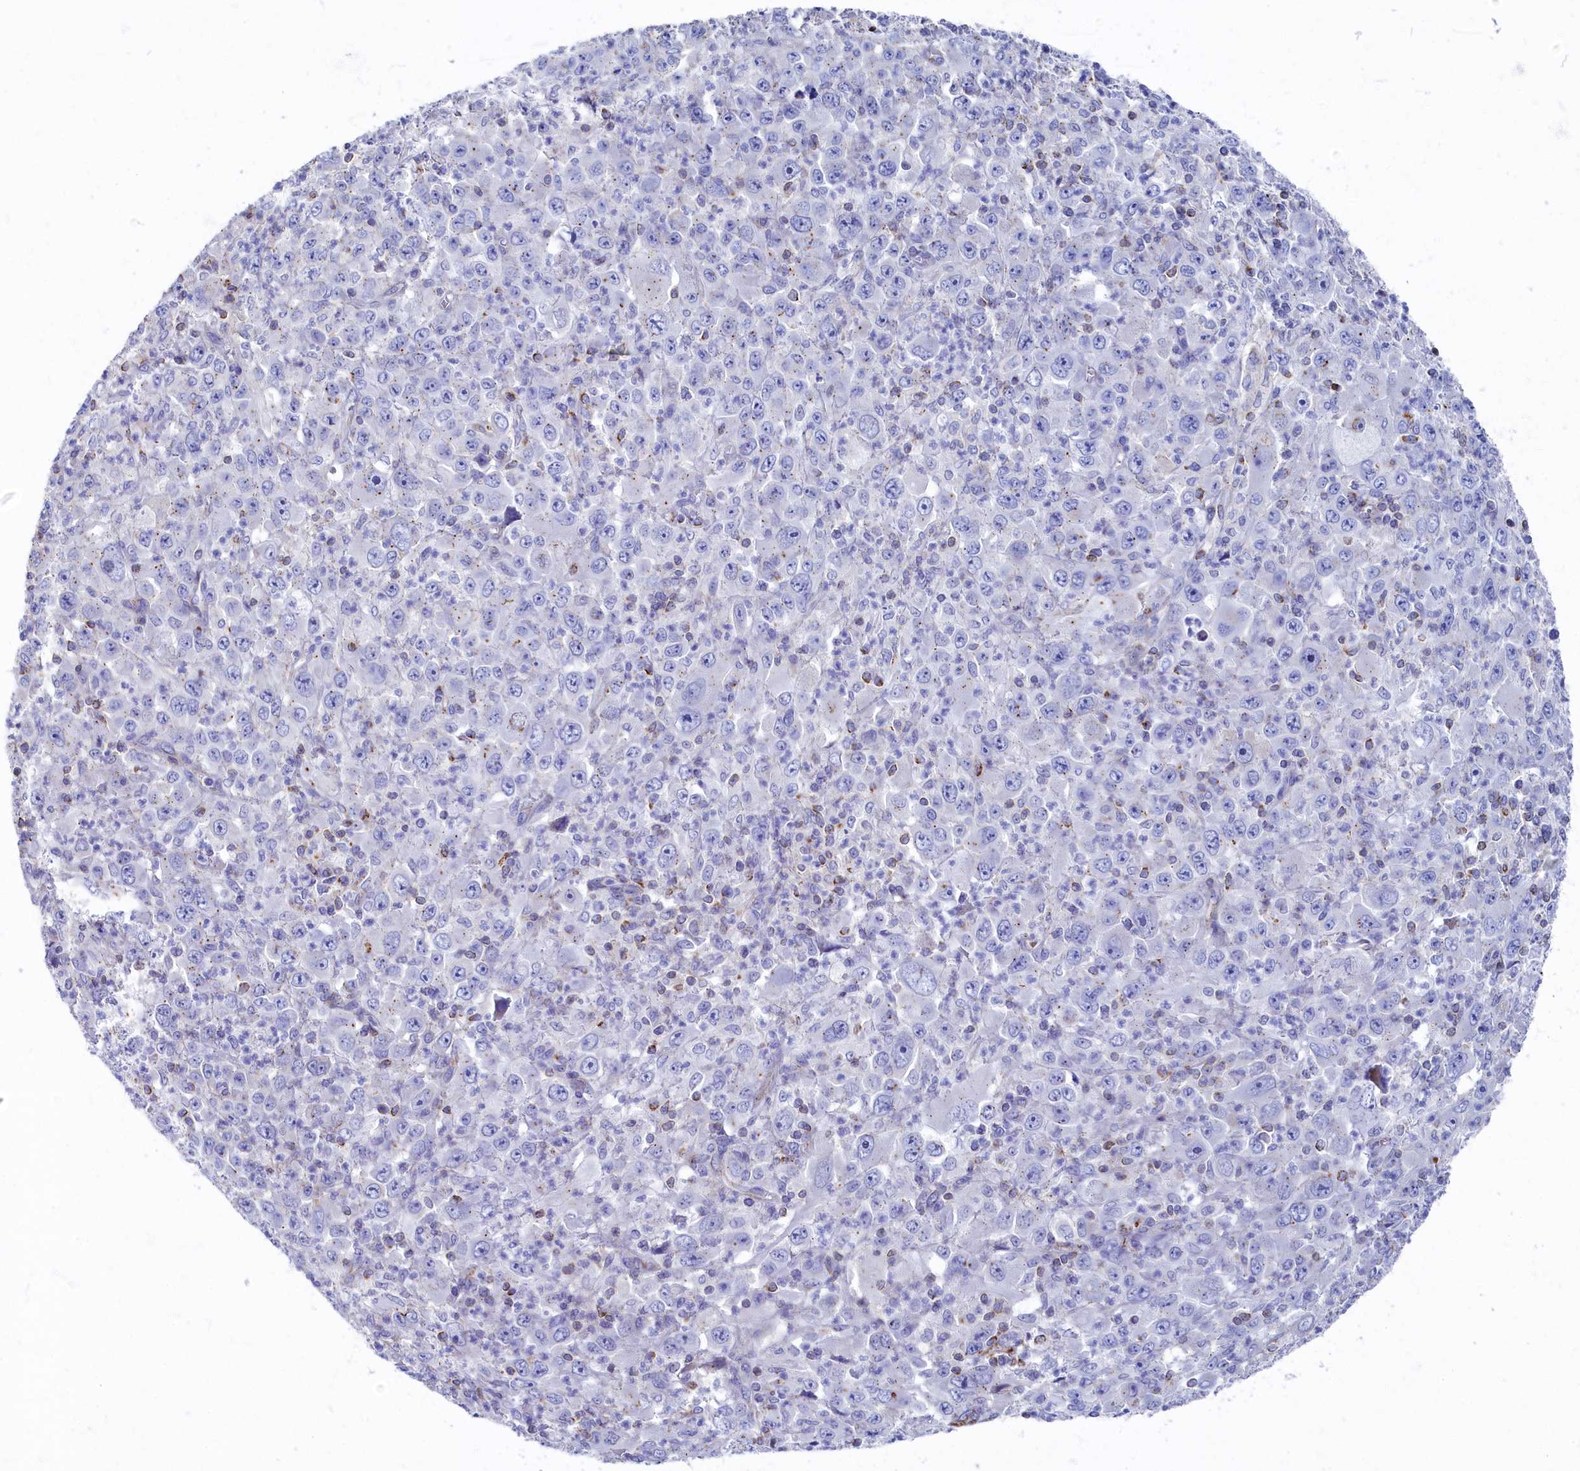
{"staining": {"intensity": "negative", "quantity": "none", "location": "none"}, "tissue": "melanoma", "cell_type": "Tumor cells", "image_type": "cancer", "snomed": [{"axis": "morphology", "description": "Malignant melanoma, Metastatic site"}, {"axis": "topography", "description": "Skin"}], "caption": "Immunohistochemical staining of human melanoma displays no significant expression in tumor cells.", "gene": "OCIAD2", "patient": {"sex": "female", "age": 56}}